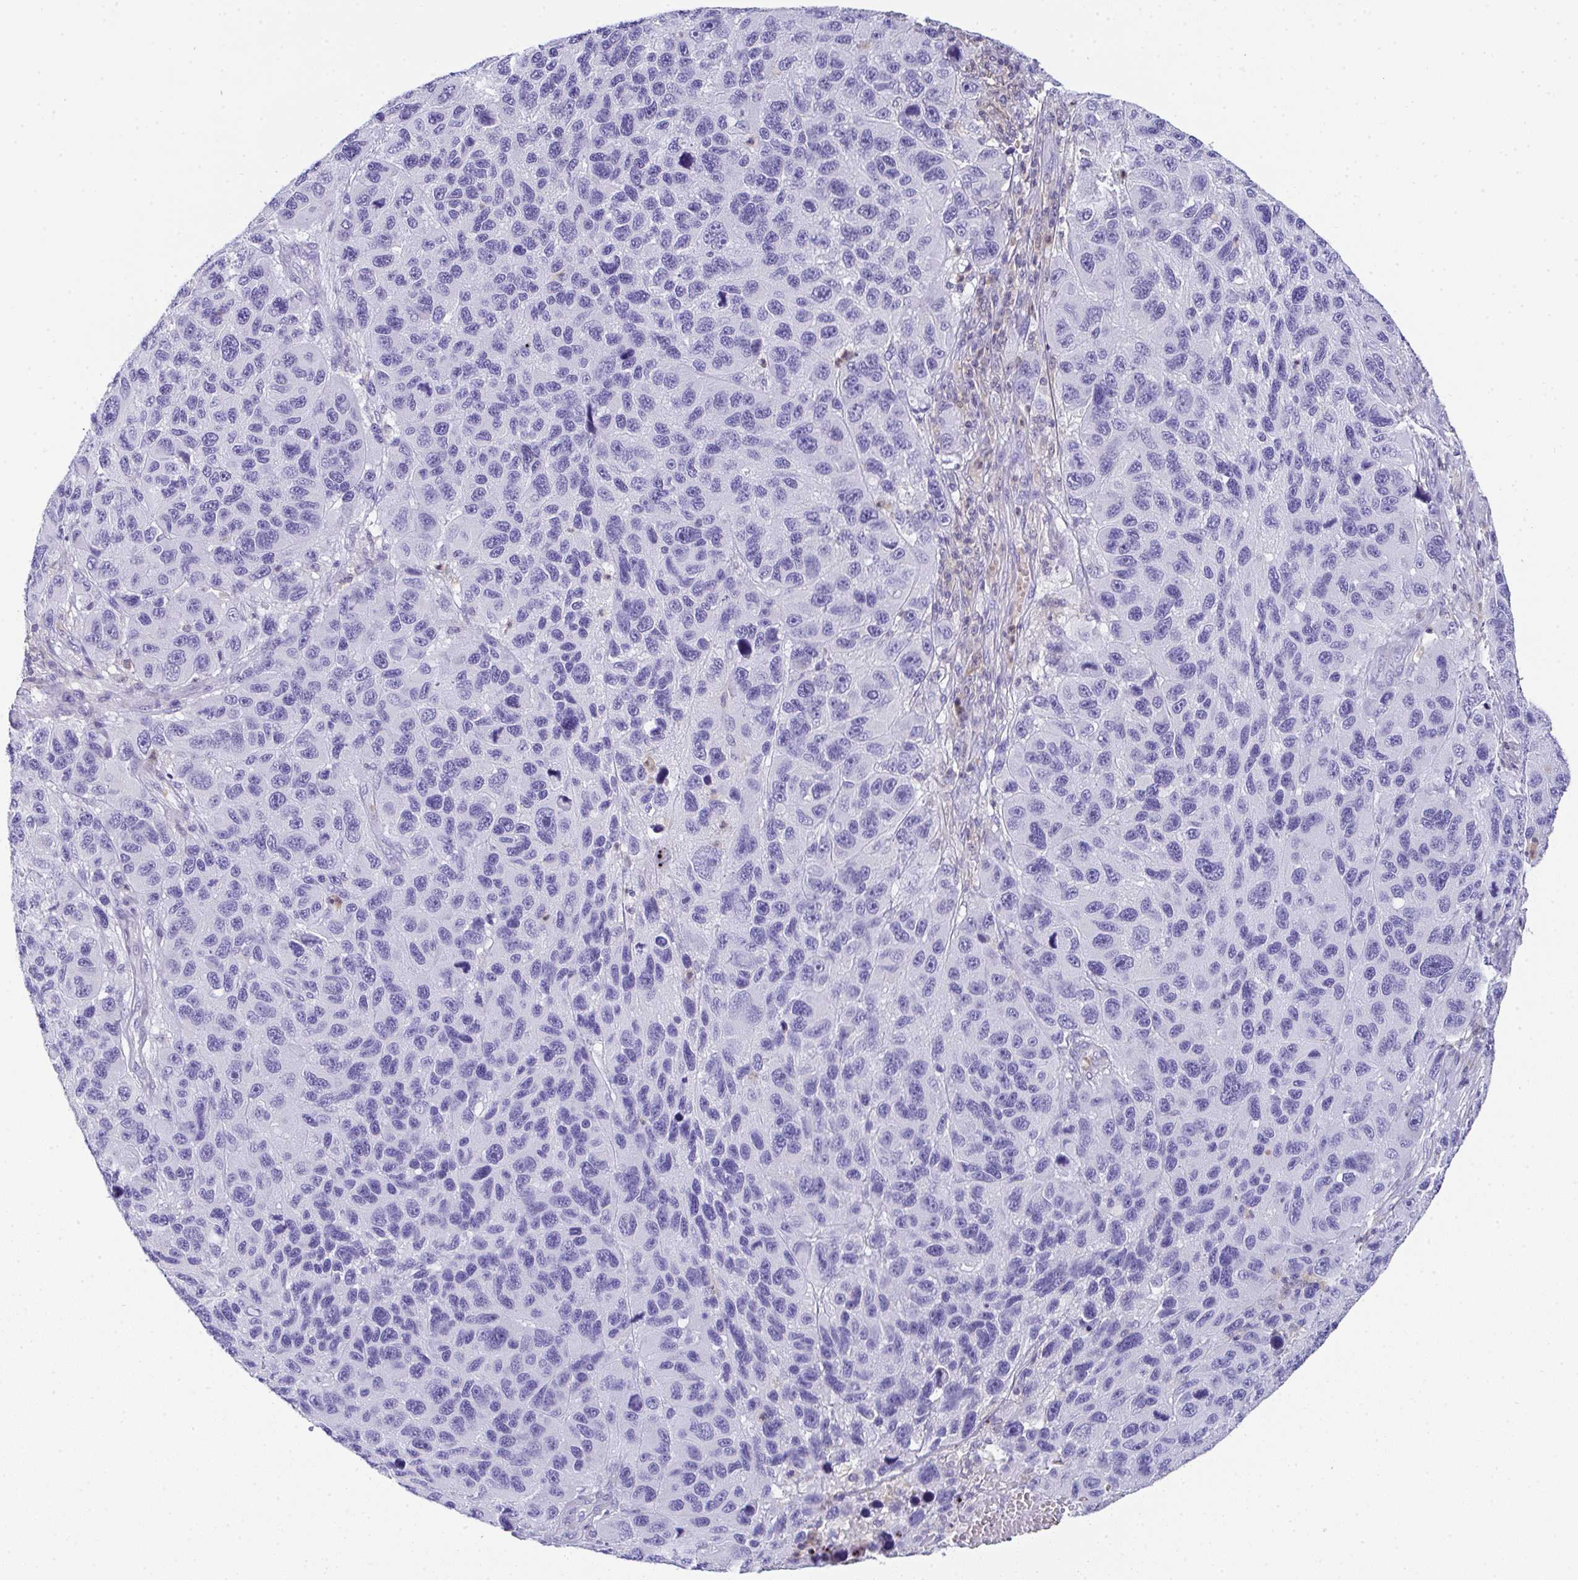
{"staining": {"intensity": "negative", "quantity": "none", "location": "none"}, "tissue": "melanoma", "cell_type": "Tumor cells", "image_type": "cancer", "snomed": [{"axis": "morphology", "description": "Malignant melanoma, NOS"}, {"axis": "topography", "description": "Skin"}], "caption": "An image of malignant melanoma stained for a protein reveals no brown staining in tumor cells. Brightfield microscopy of IHC stained with DAB (brown) and hematoxylin (blue), captured at high magnification.", "gene": "TNFAIP8", "patient": {"sex": "male", "age": 53}}